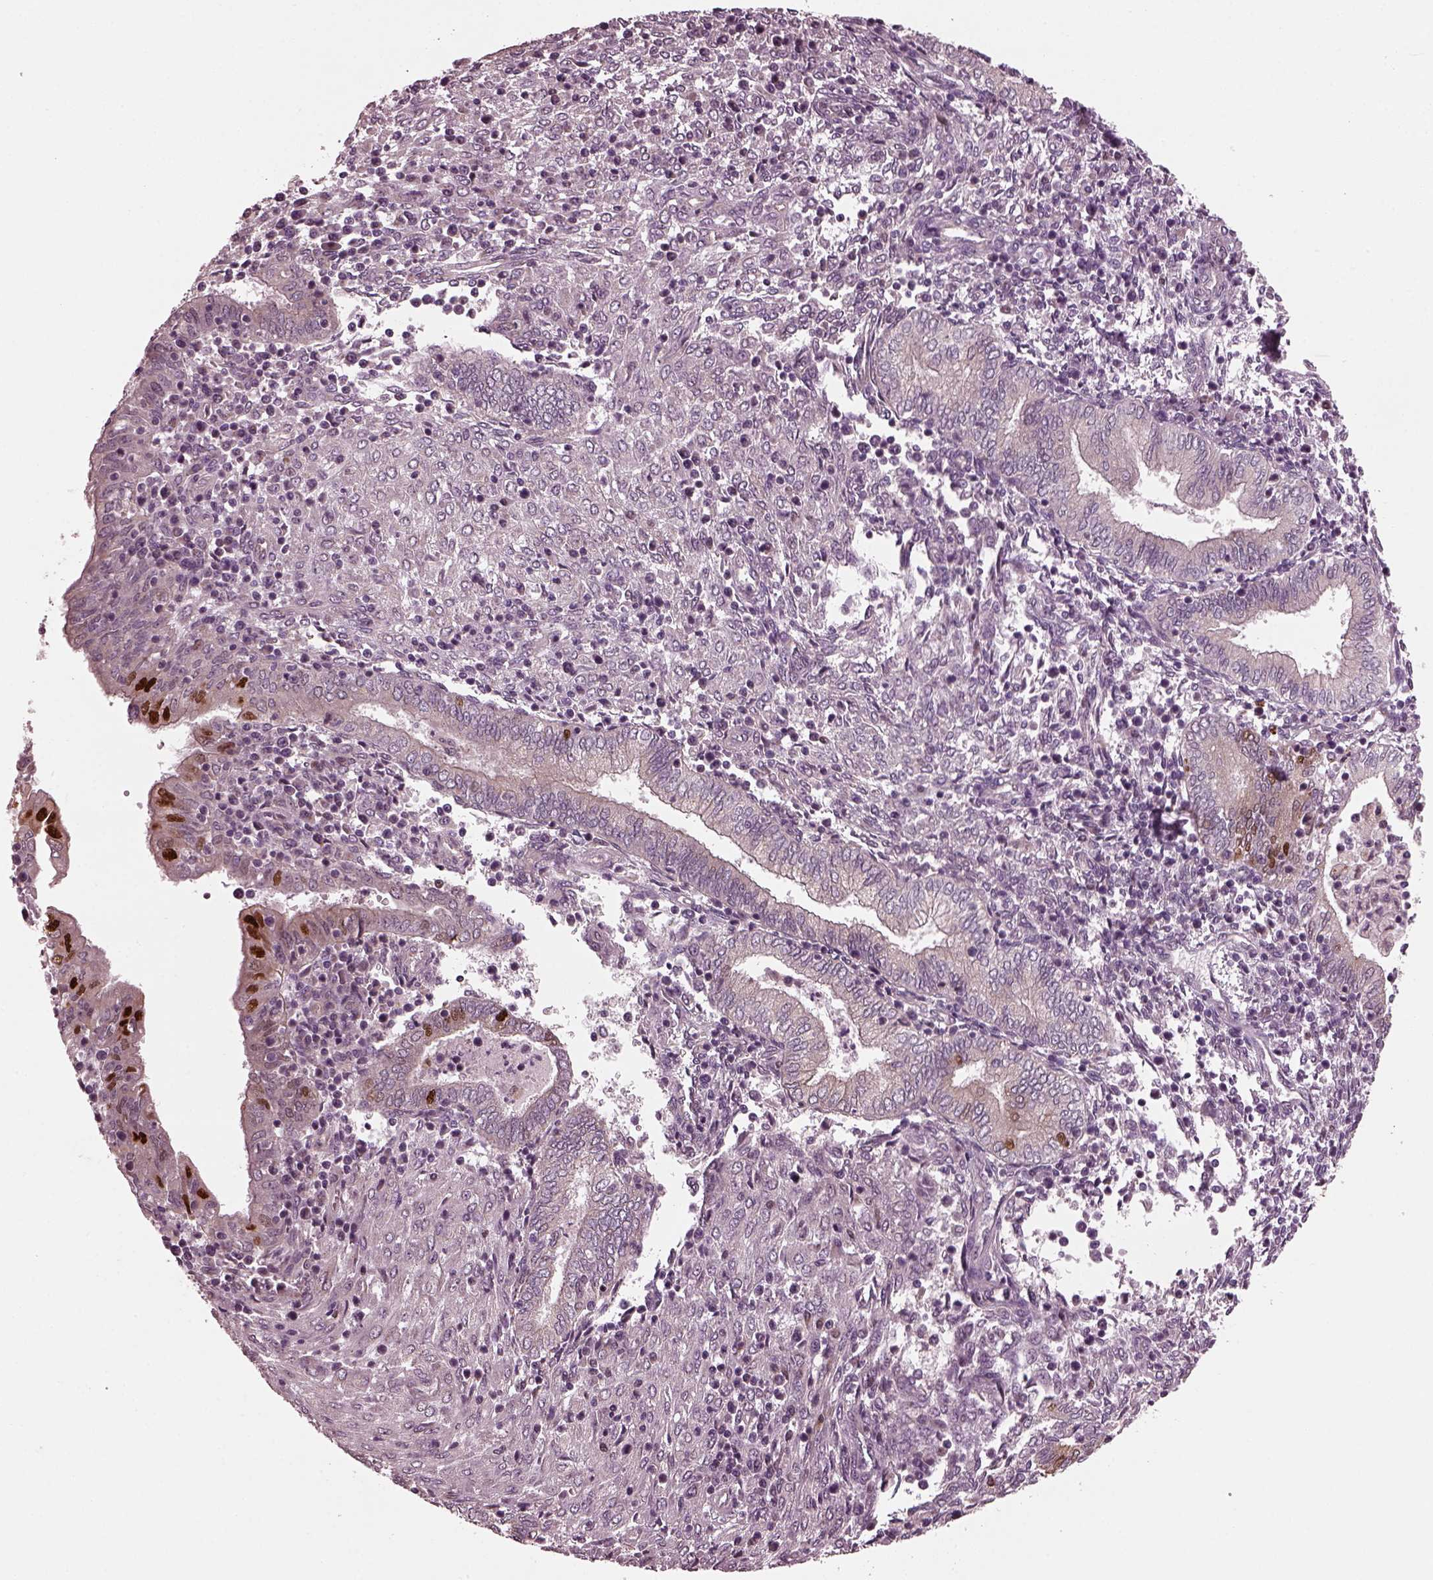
{"staining": {"intensity": "negative", "quantity": "none", "location": "none"}, "tissue": "endometrium", "cell_type": "Cells in endometrial stroma", "image_type": "normal", "snomed": [{"axis": "morphology", "description": "Normal tissue, NOS"}, {"axis": "topography", "description": "Endometrium"}], "caption": "Immunohistochemistry histopathology image of unremarkable endometrium: endometrium stained with DAB (3,3'-diaminobenzidine) shows no significant protein expression in cells in endometrial stroma. (DAB IHC visualized using brightfield microscopy, high magnification).", "gene": "RUFY3", "patient": {"sex": "female", "age": 42}}